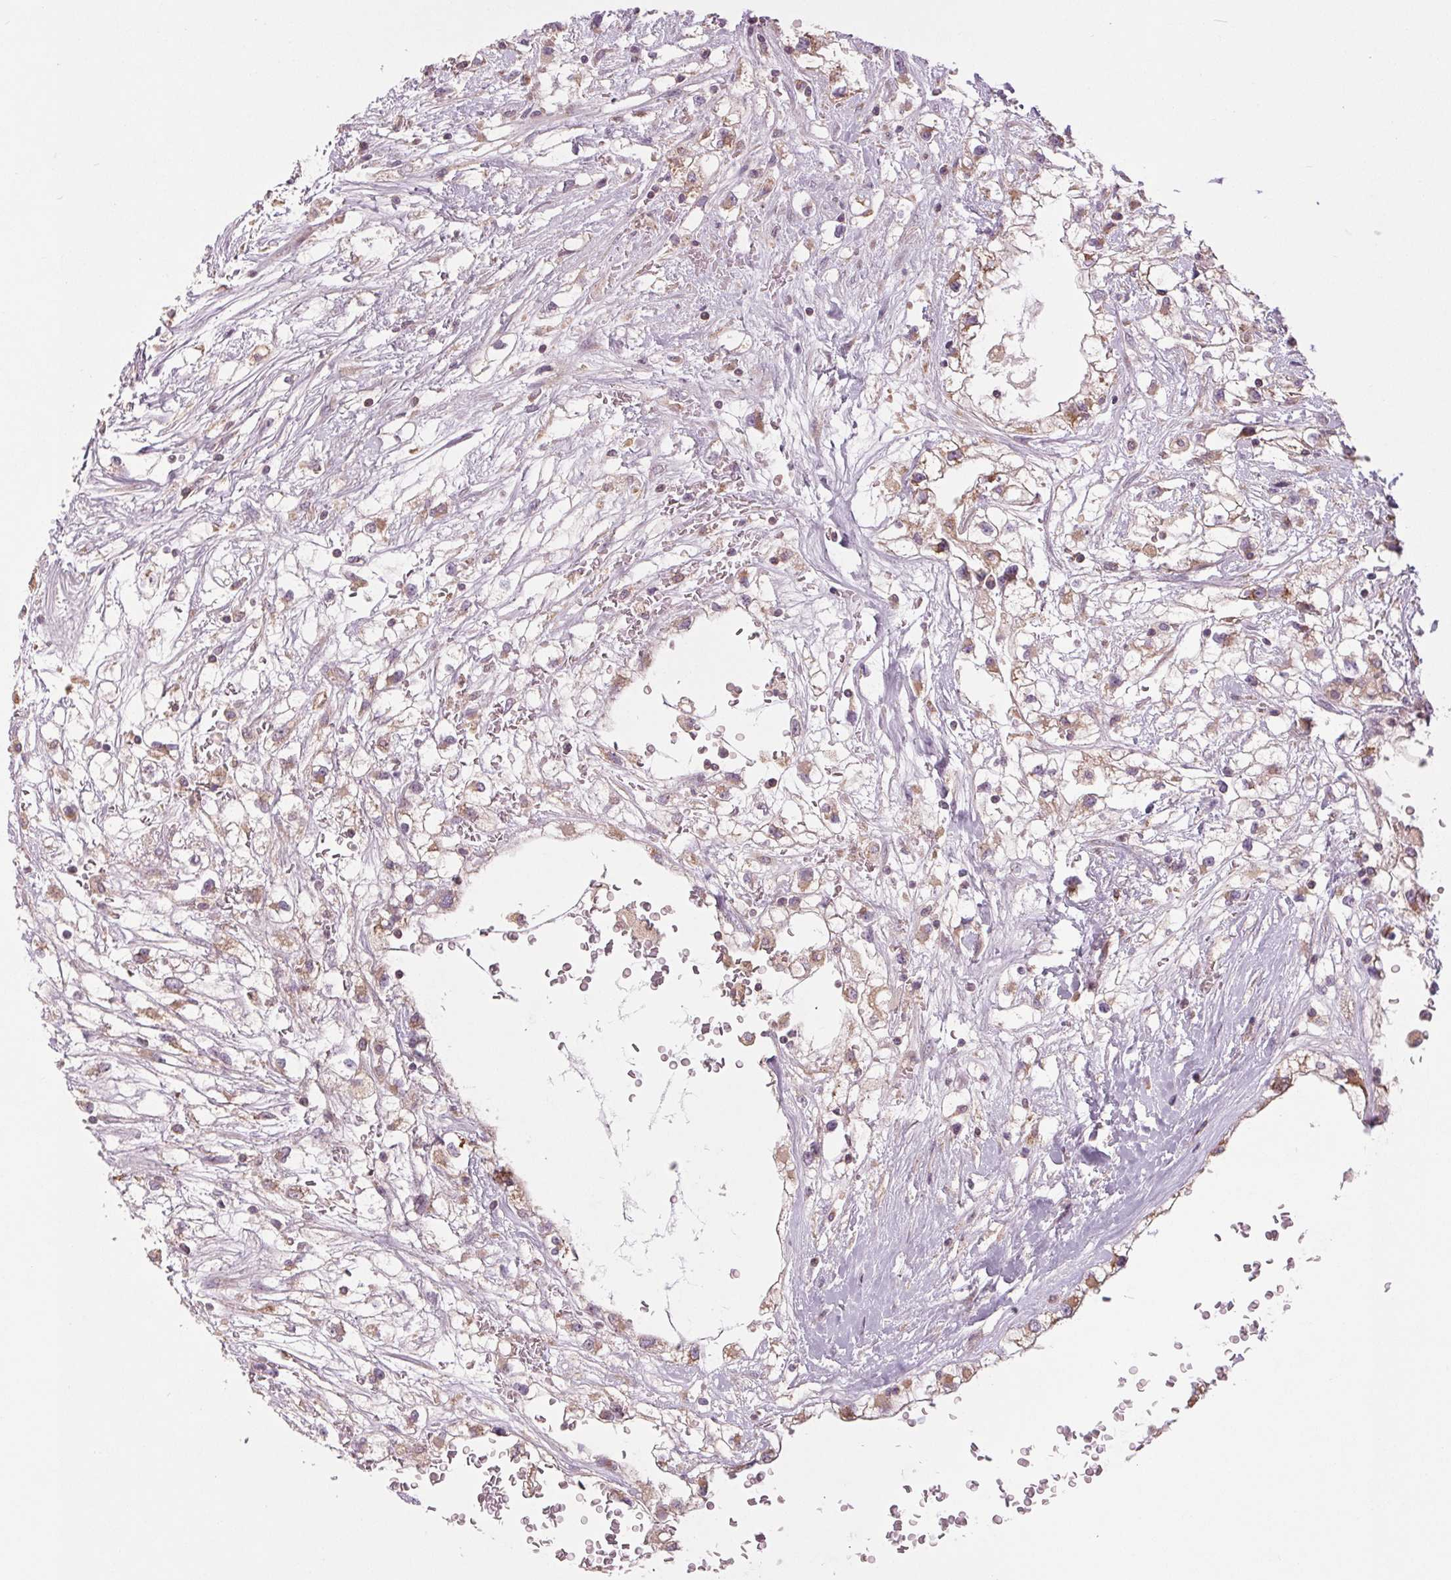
{"staining": {"intensity": "weak", "quantity": "25%-75%", "location": "cytoplasmic/membranous"}, "tissue": "renal cancer", "cell_type": "Tumor cells", "image_type": "cancer", "snomed": [{"axis": "morphology", "description": "Adenocarcinoma, NOS"}, {"axis": "topography", "description": "Kidney"}], "caption": "Adenocarcinoma (renal) stained for a protein shows weak cytoplasmic/membranous positivity in tumor cells. (DAB IHC with brightfield microscopy, high magnification).", "gene": "MAP3K5", "patient": {"sex": "male", "age": 59}}